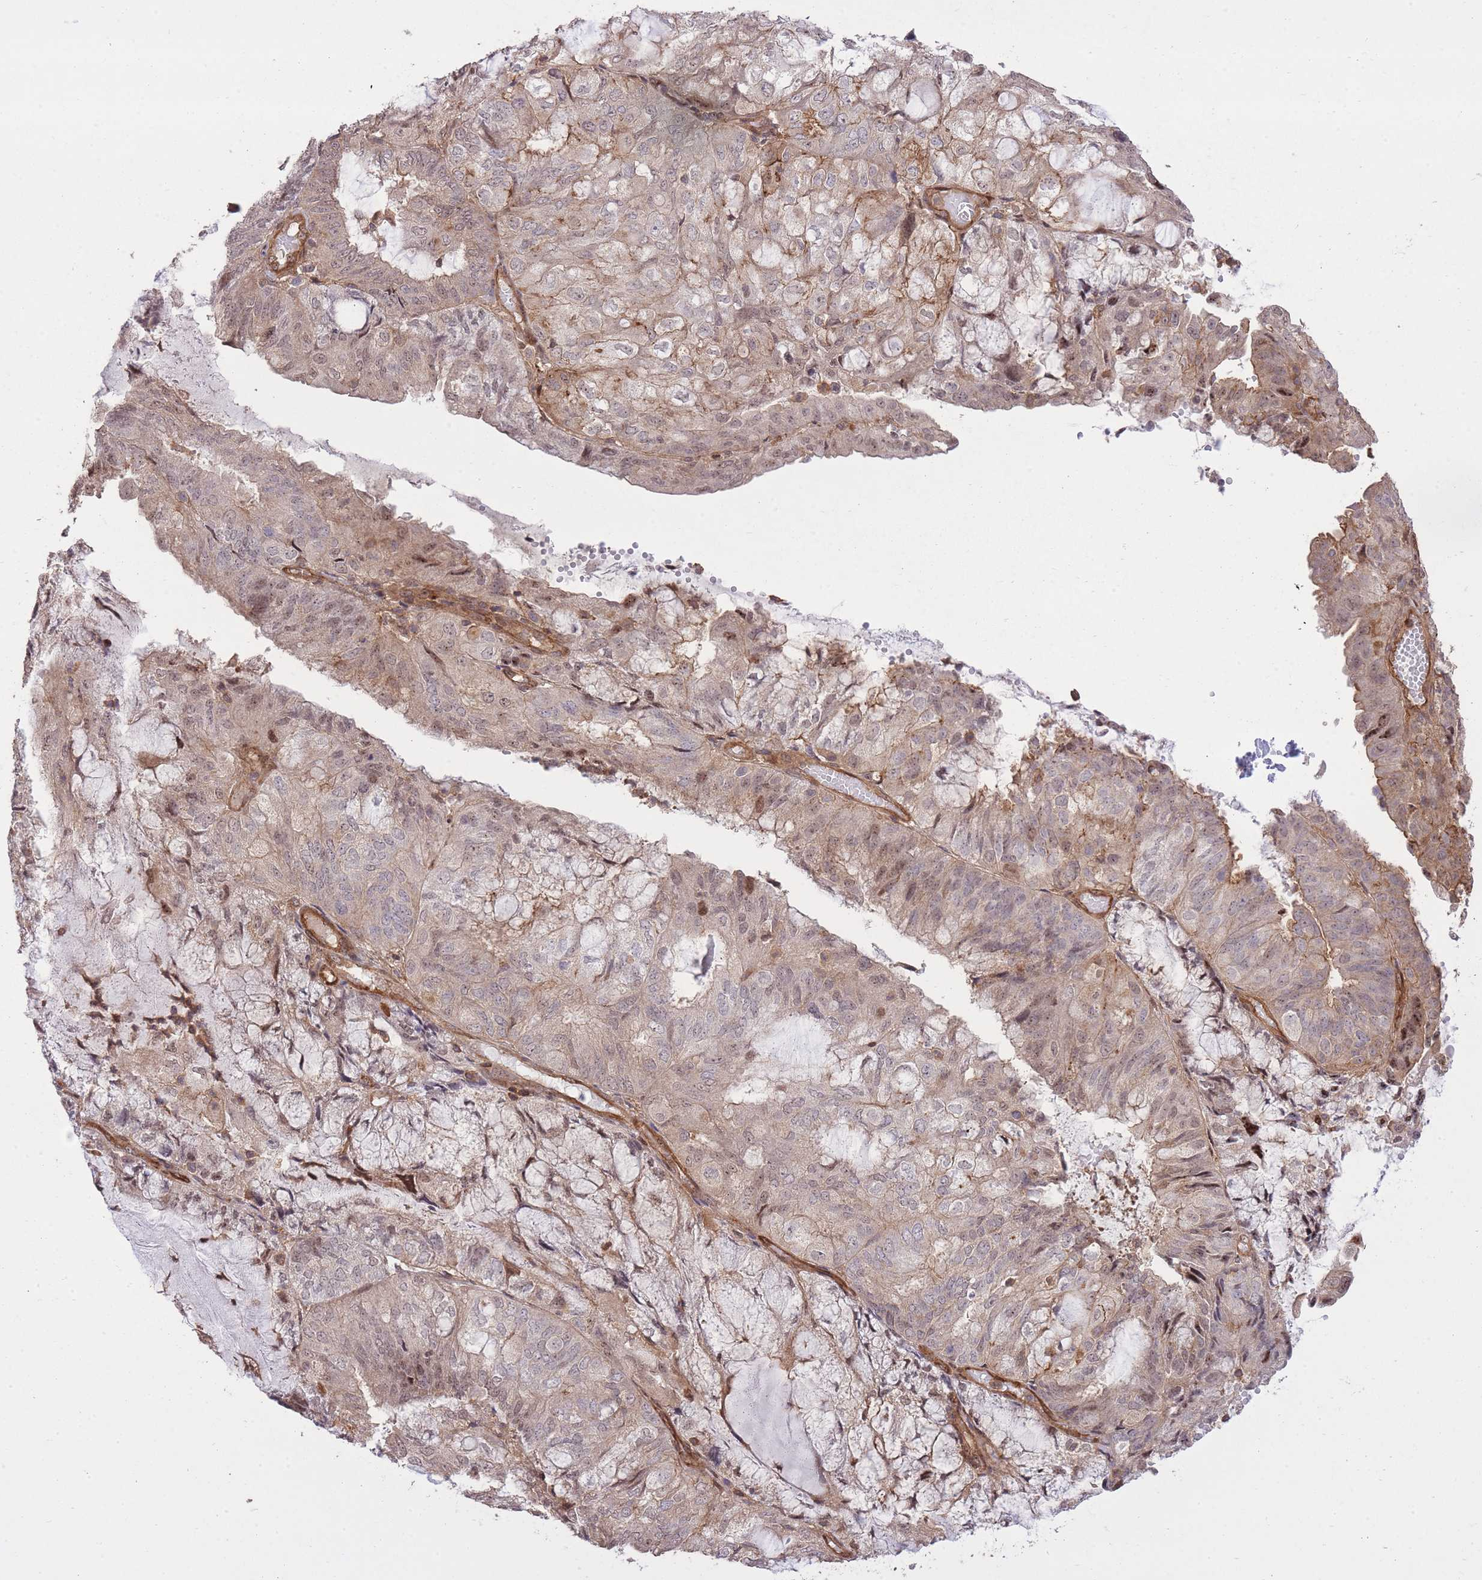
{"staining": {"intensity": "weak", "quantity": "25%-75%", "location": "cytoplasmic/membranous,nuclear"}, "tissue": "endometrial cancer", "cell_type": "Tumor cells", "image_type": "cancer", "snomed": [{"axis": "morphology", "description": "Adenocarcinoma, NOS"}, {"axis": "topography", "description": "Endometrium"}], "caption": "A micrograph of human endometrial cancer (adenocarcinoma) stained for a protein displays weak cytoplasmic/membranous and nuclear brown staining in tumor cells.", "gene": "PLD1", "patient": {"sex": "female", "age": 81}}